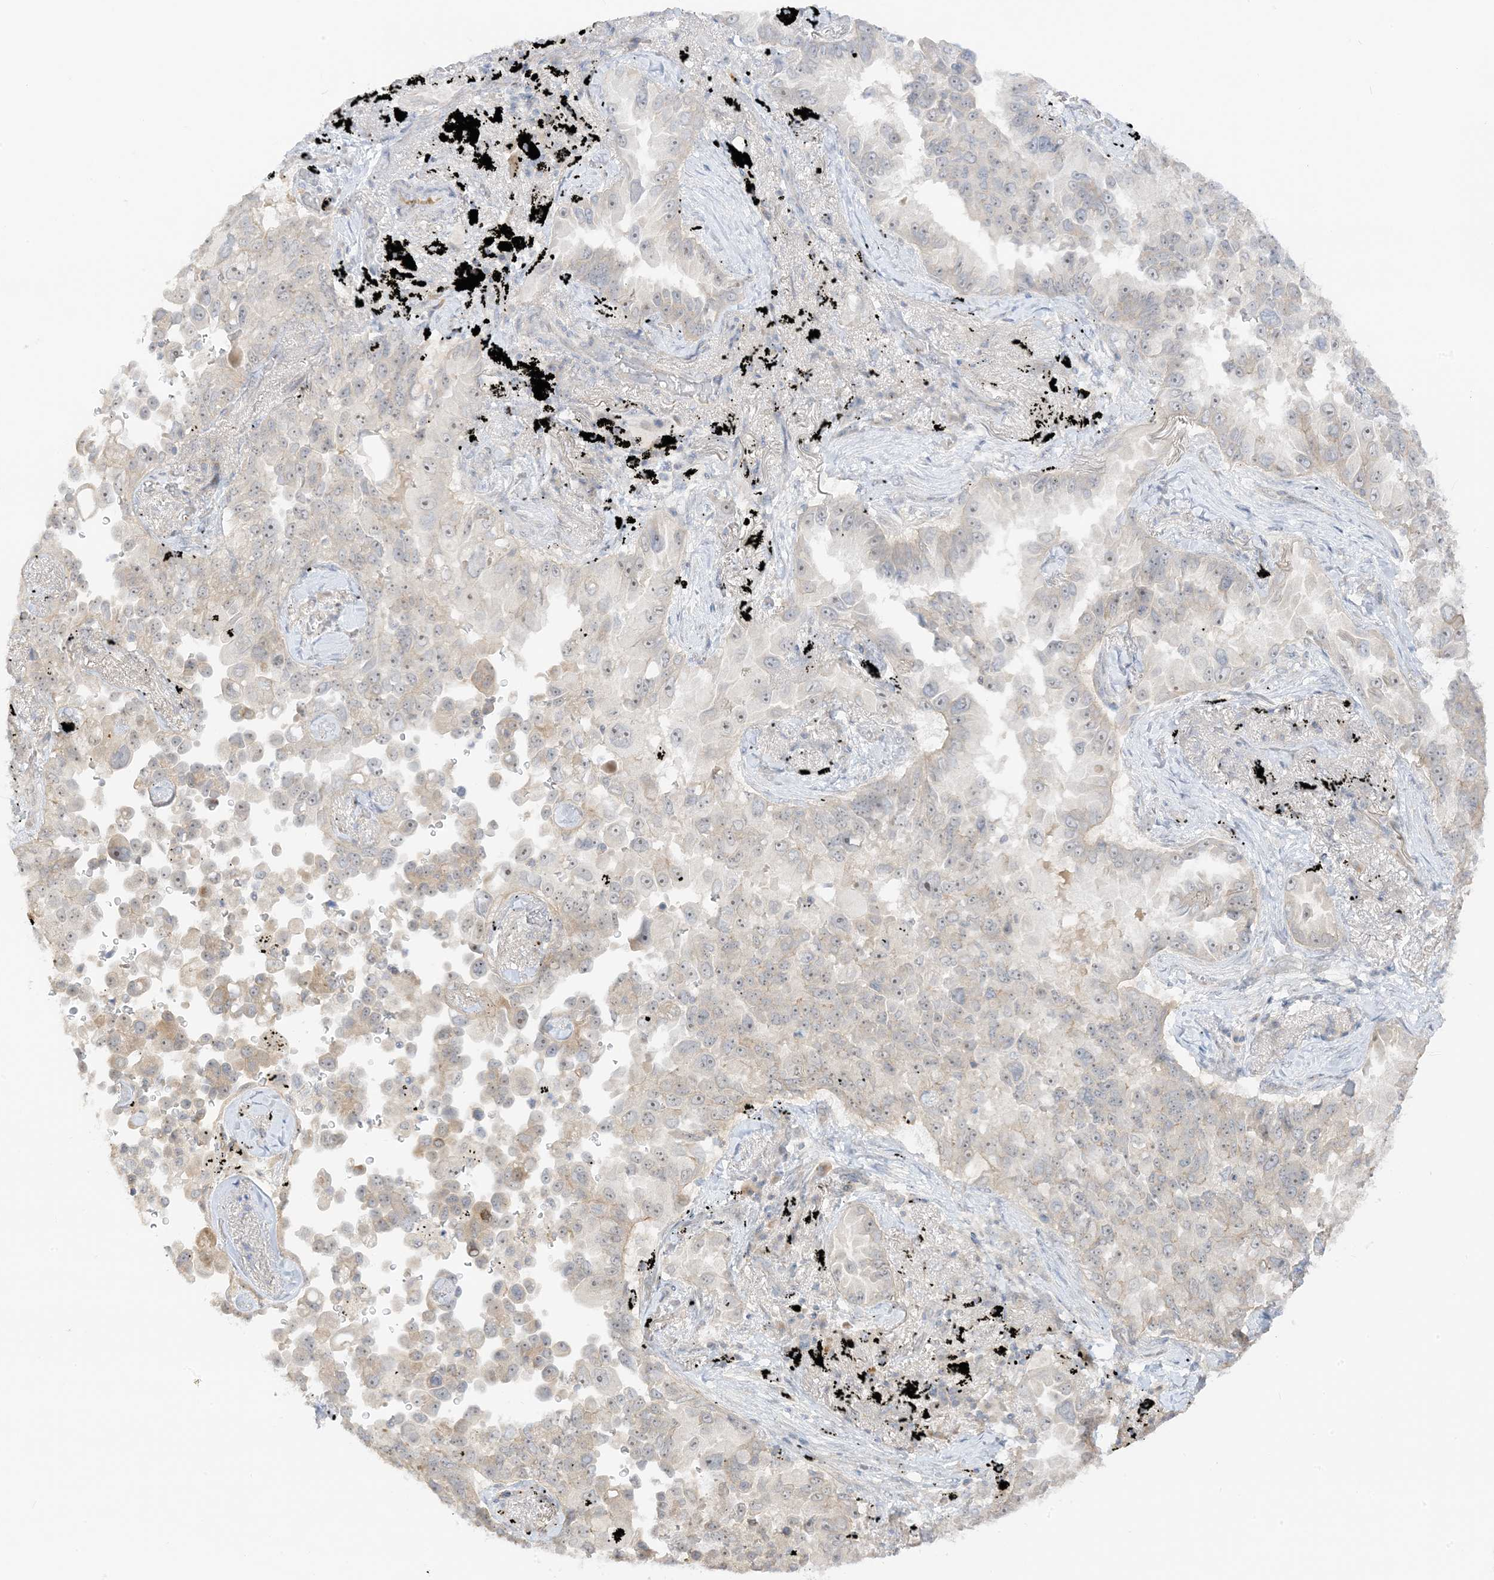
{"staining": {"intensity": "weak", "quantity": "25%-75%", "location": "cytoplasmic/membranous,nuclear"}, "tissue": "lung cancer", "cell_type": "Tumor cells", "image_type": "cancer", "snomed": [{"axis": "morphology", "description": "Adenocarcinoma, NOS"}, {"axis": "topography", "description": "Lung"}], "caption": "Tumor cells display low levels of weak cytoplasmic/membranous and nuclear expression in approximately 25%-75% of cells in lung cancer (adenocarcinoma).", "gene": "ETAA1", "patient": {"sex": "female", "age": 67}}